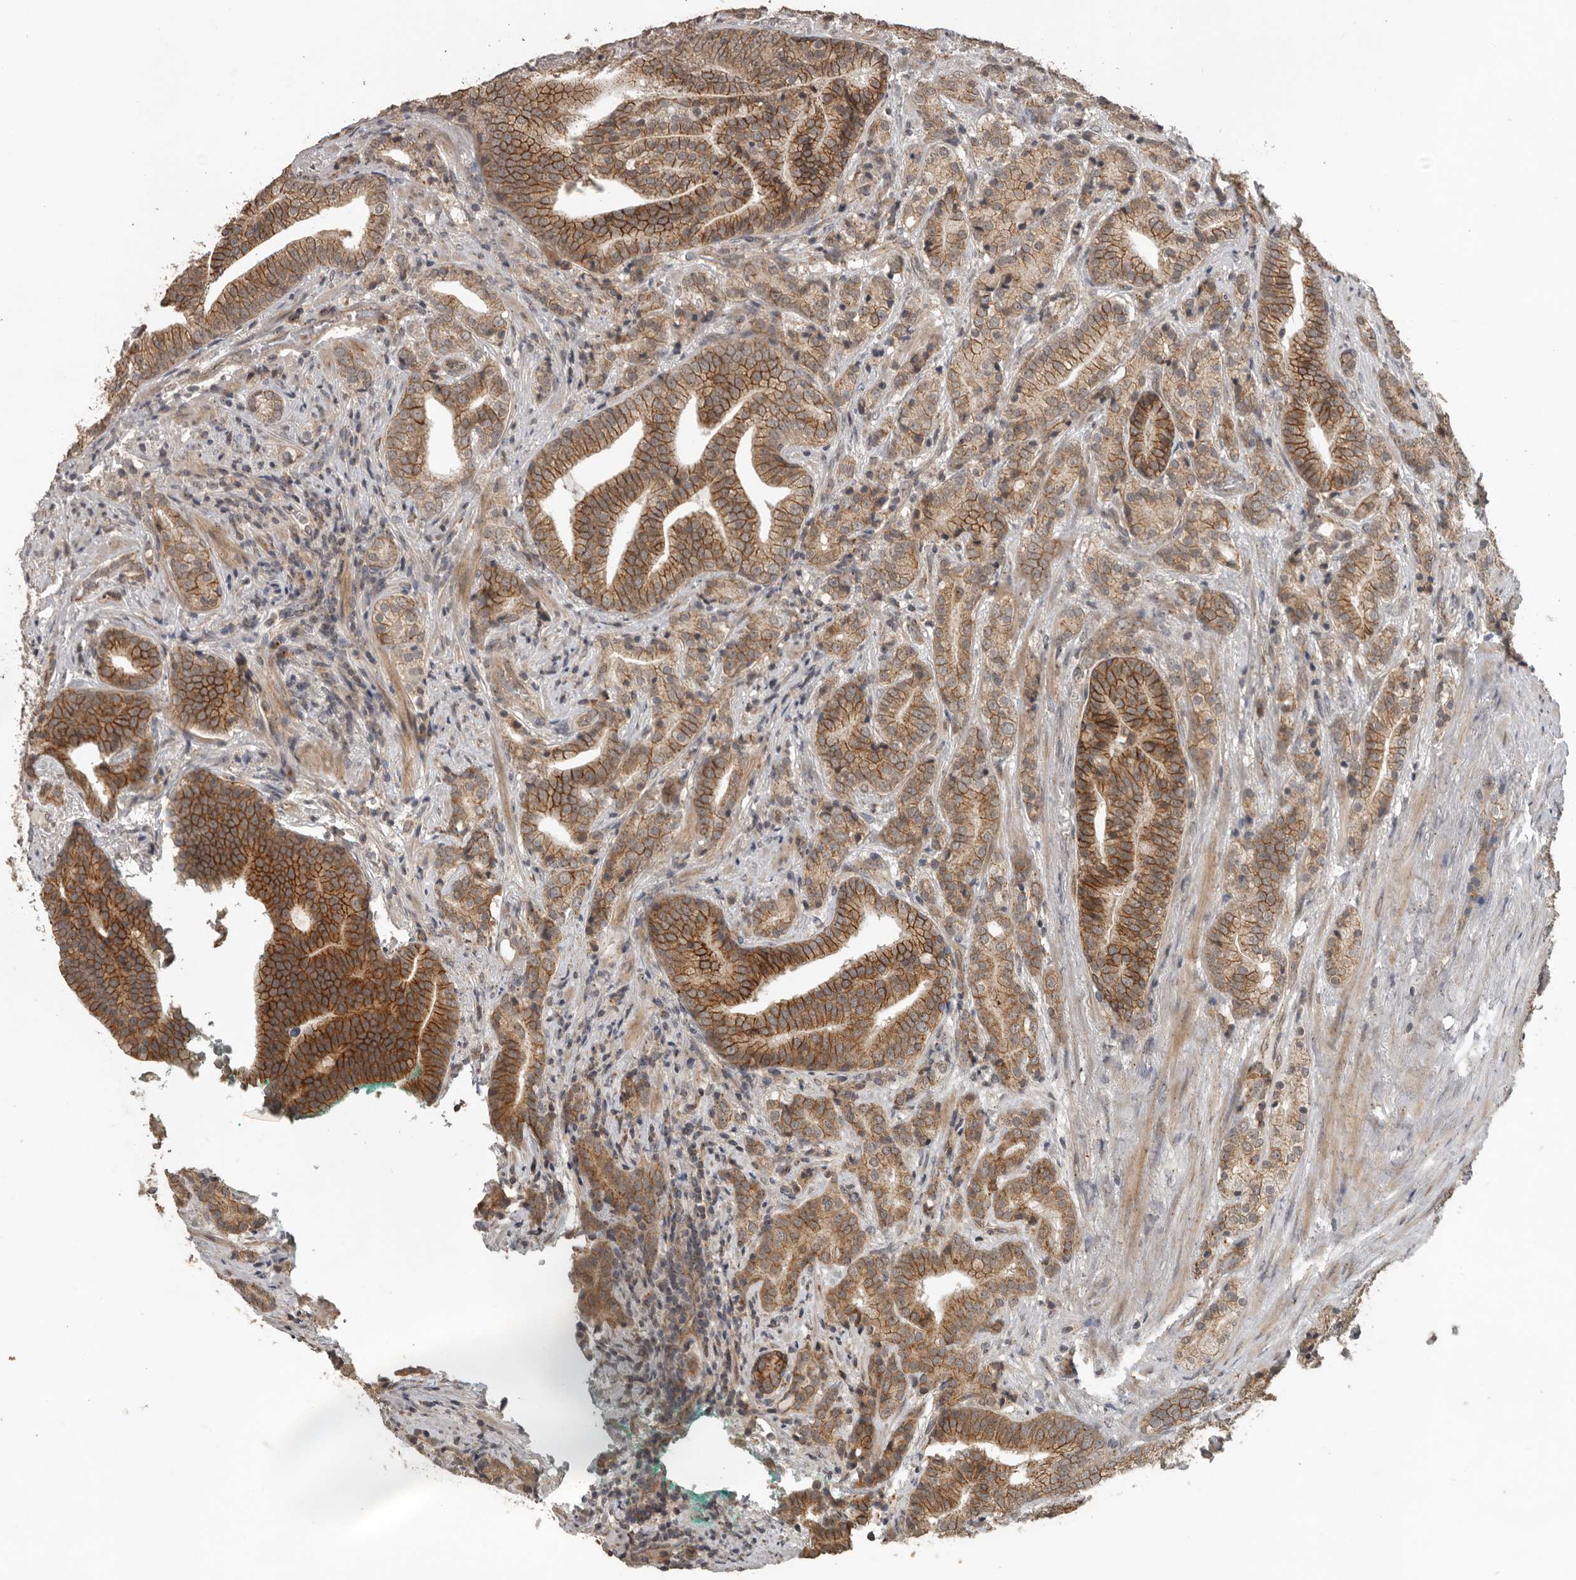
{"staining": {"intensity": "strong", "quantity": "25%-75%", "location": "cytoplasmic/membranous"}, "tissue": "prostate cancer", "cell_type": "Tumor cells", "image_type": "cancer", "snomed": [{"axis": "morphology", "description": "Adenocarcinoma, High grade"}, {"axis": "topography", "description": "Prostate"}], "caption": "Strong cytoplasmic/membranous expression for a protein is appreciated in about 25%-75% of tumor cells of adenocarcinoma (high-grade) (prostate) using IHC.", "gene": "CEP350", "patient": {"sex": "male", "age": 57}}